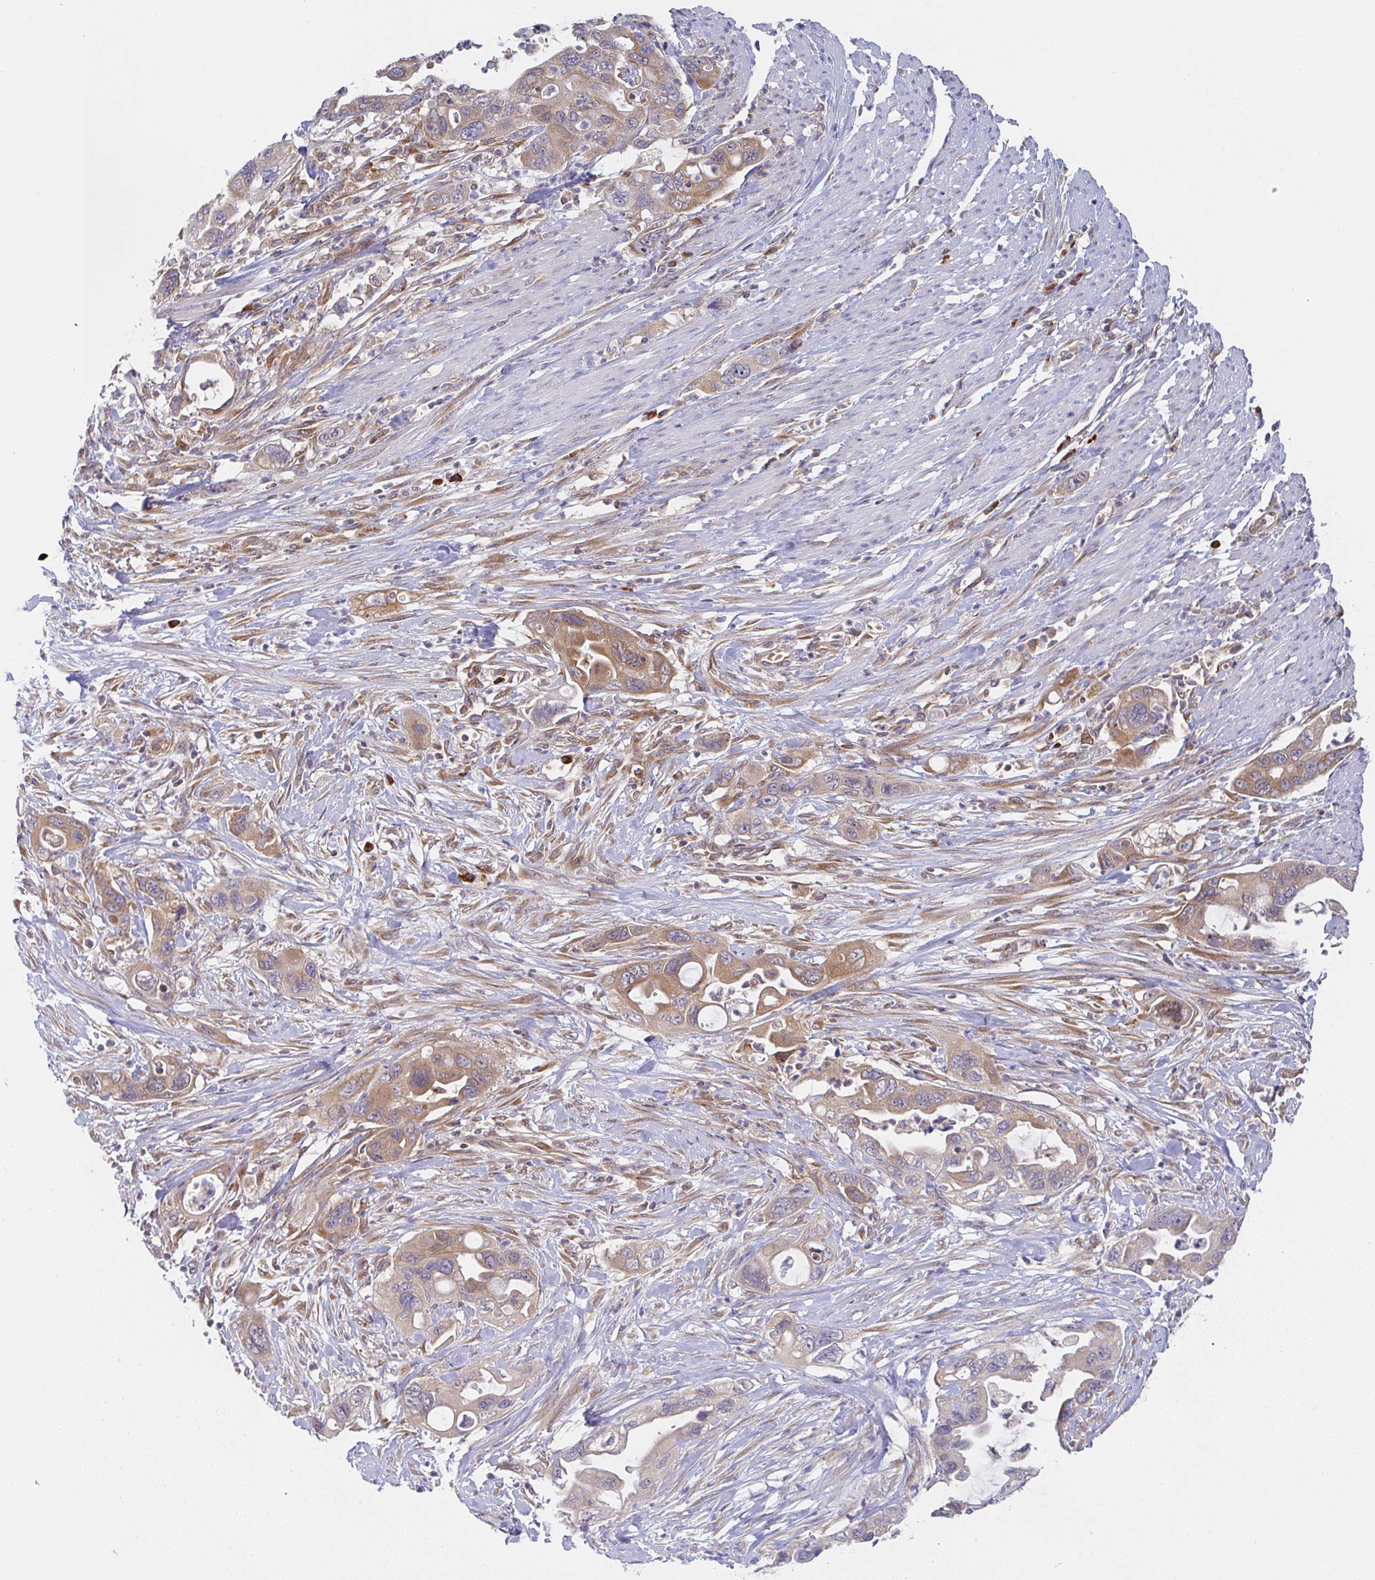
{"staining": {"intensity": "moderate", "quantity": "25%-75%", "location": "cytoplasmic/membranous"}, "tissue": "pancreatic cancer", "cell_type": "Tumor cells", "image_type": "cancer", "snomed": [{"axis": "morphology", "description": "Adenocarcinoma, NOS"}, {"axis": "topography", "description": "Pancreas"}], "caption": "IHC image of human pancreatic cancer (adenocarcinoma) stained for a protein (brown), which exhibits medium levels of moderate cytoplasmic/membranous expression in about 25%-75% of tumor cells.", "gene": "DERL2", "patient": {"sex": "female", "age": 71}}